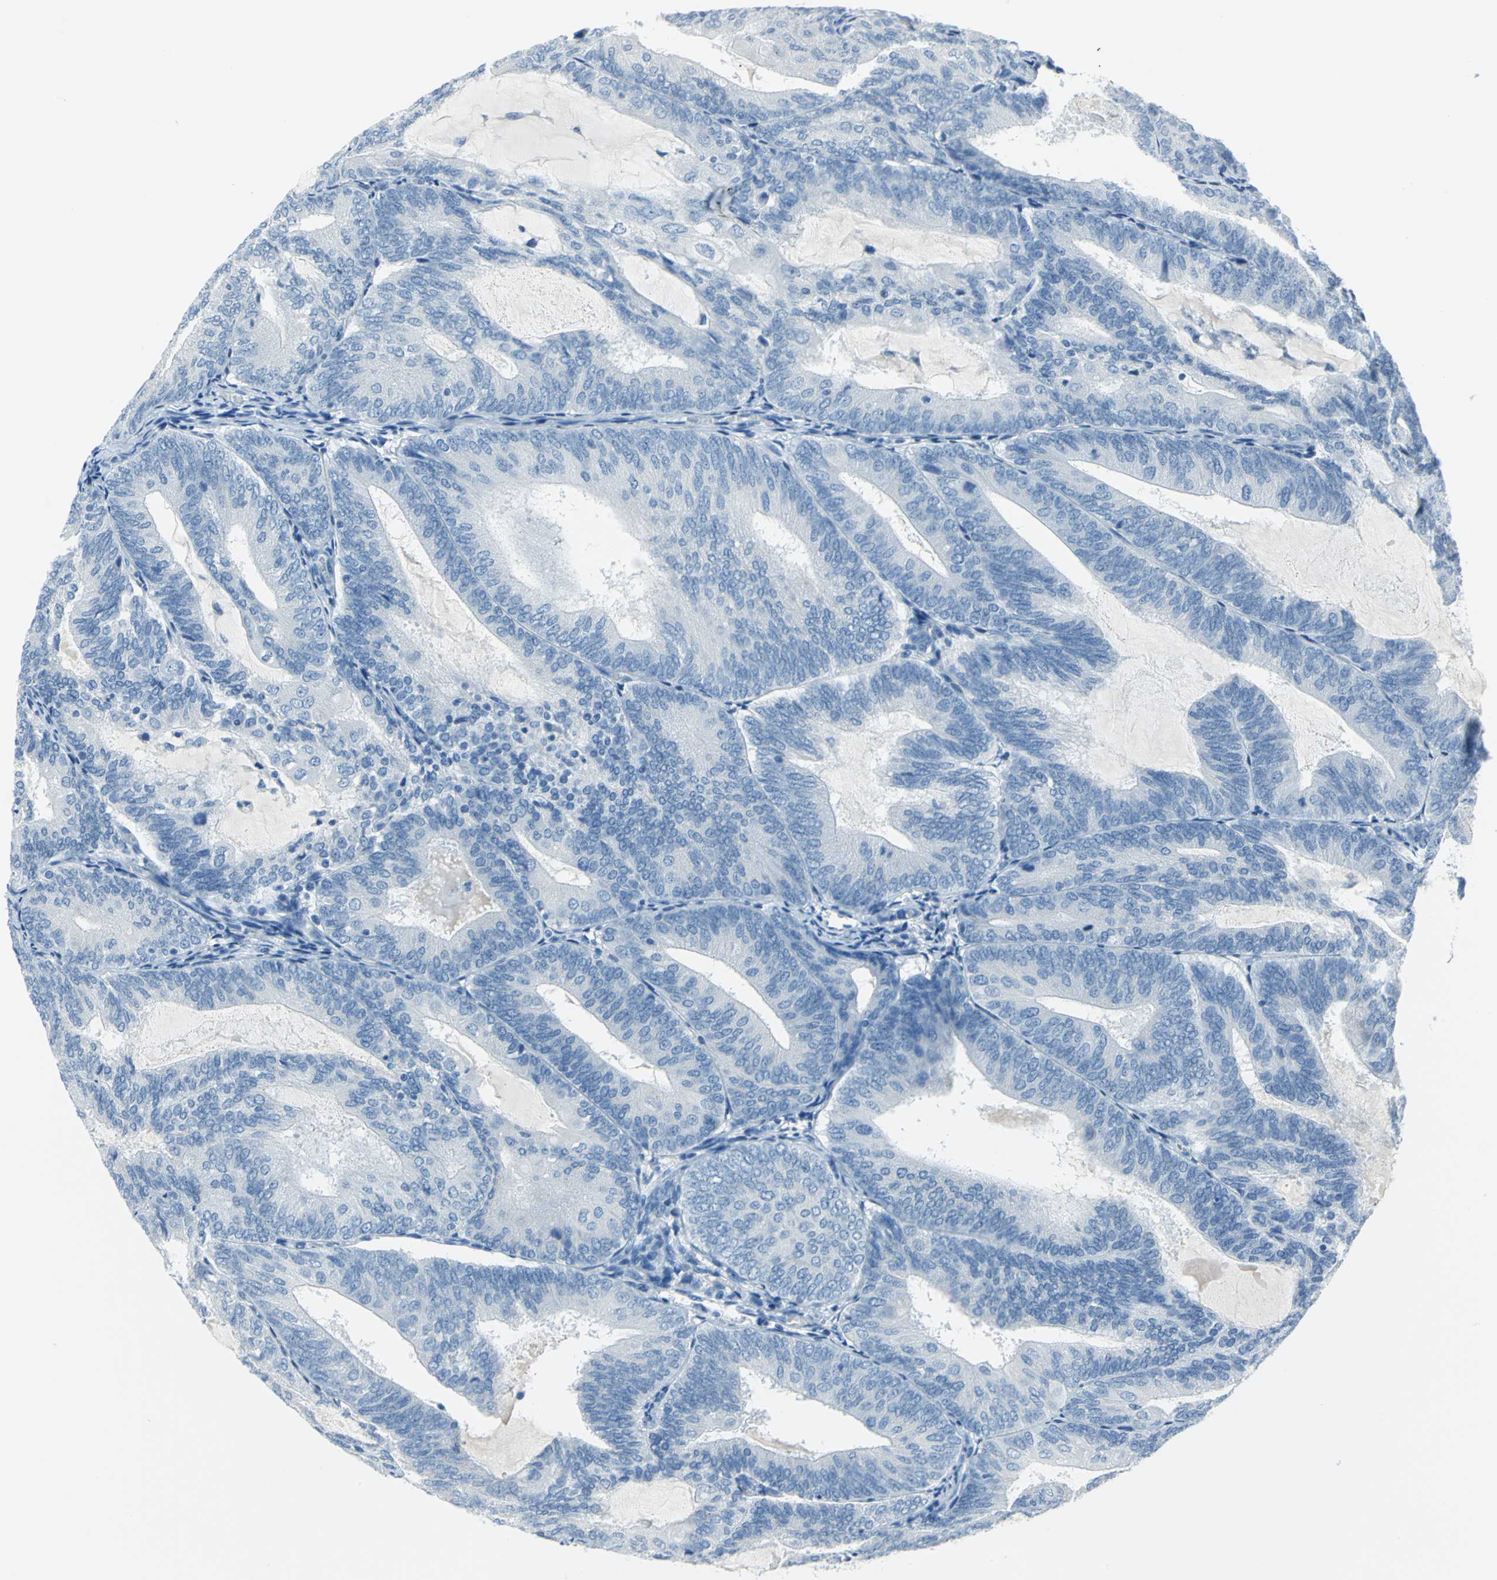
{"staining": {"intensity": "negative", "quantity": "none", "location": "none"}, "tissue": "endometrial cancer", "cell_type": "Tumor cells", "image_type": "cancer", "snomed": [{"axis": "morphology", "description": "Adenocarcinoma, NOS"}, {"axis": "topography", "description": "Endometrium"}], "caption": "This is a histopathology image of immunohistochemistry (IHC) staining of endometrial cancer (adenocarcinoma), which shows no positivity in tumor cells.", "gene": "PKLR", "patient": {"sex": "female", "age": 81}}